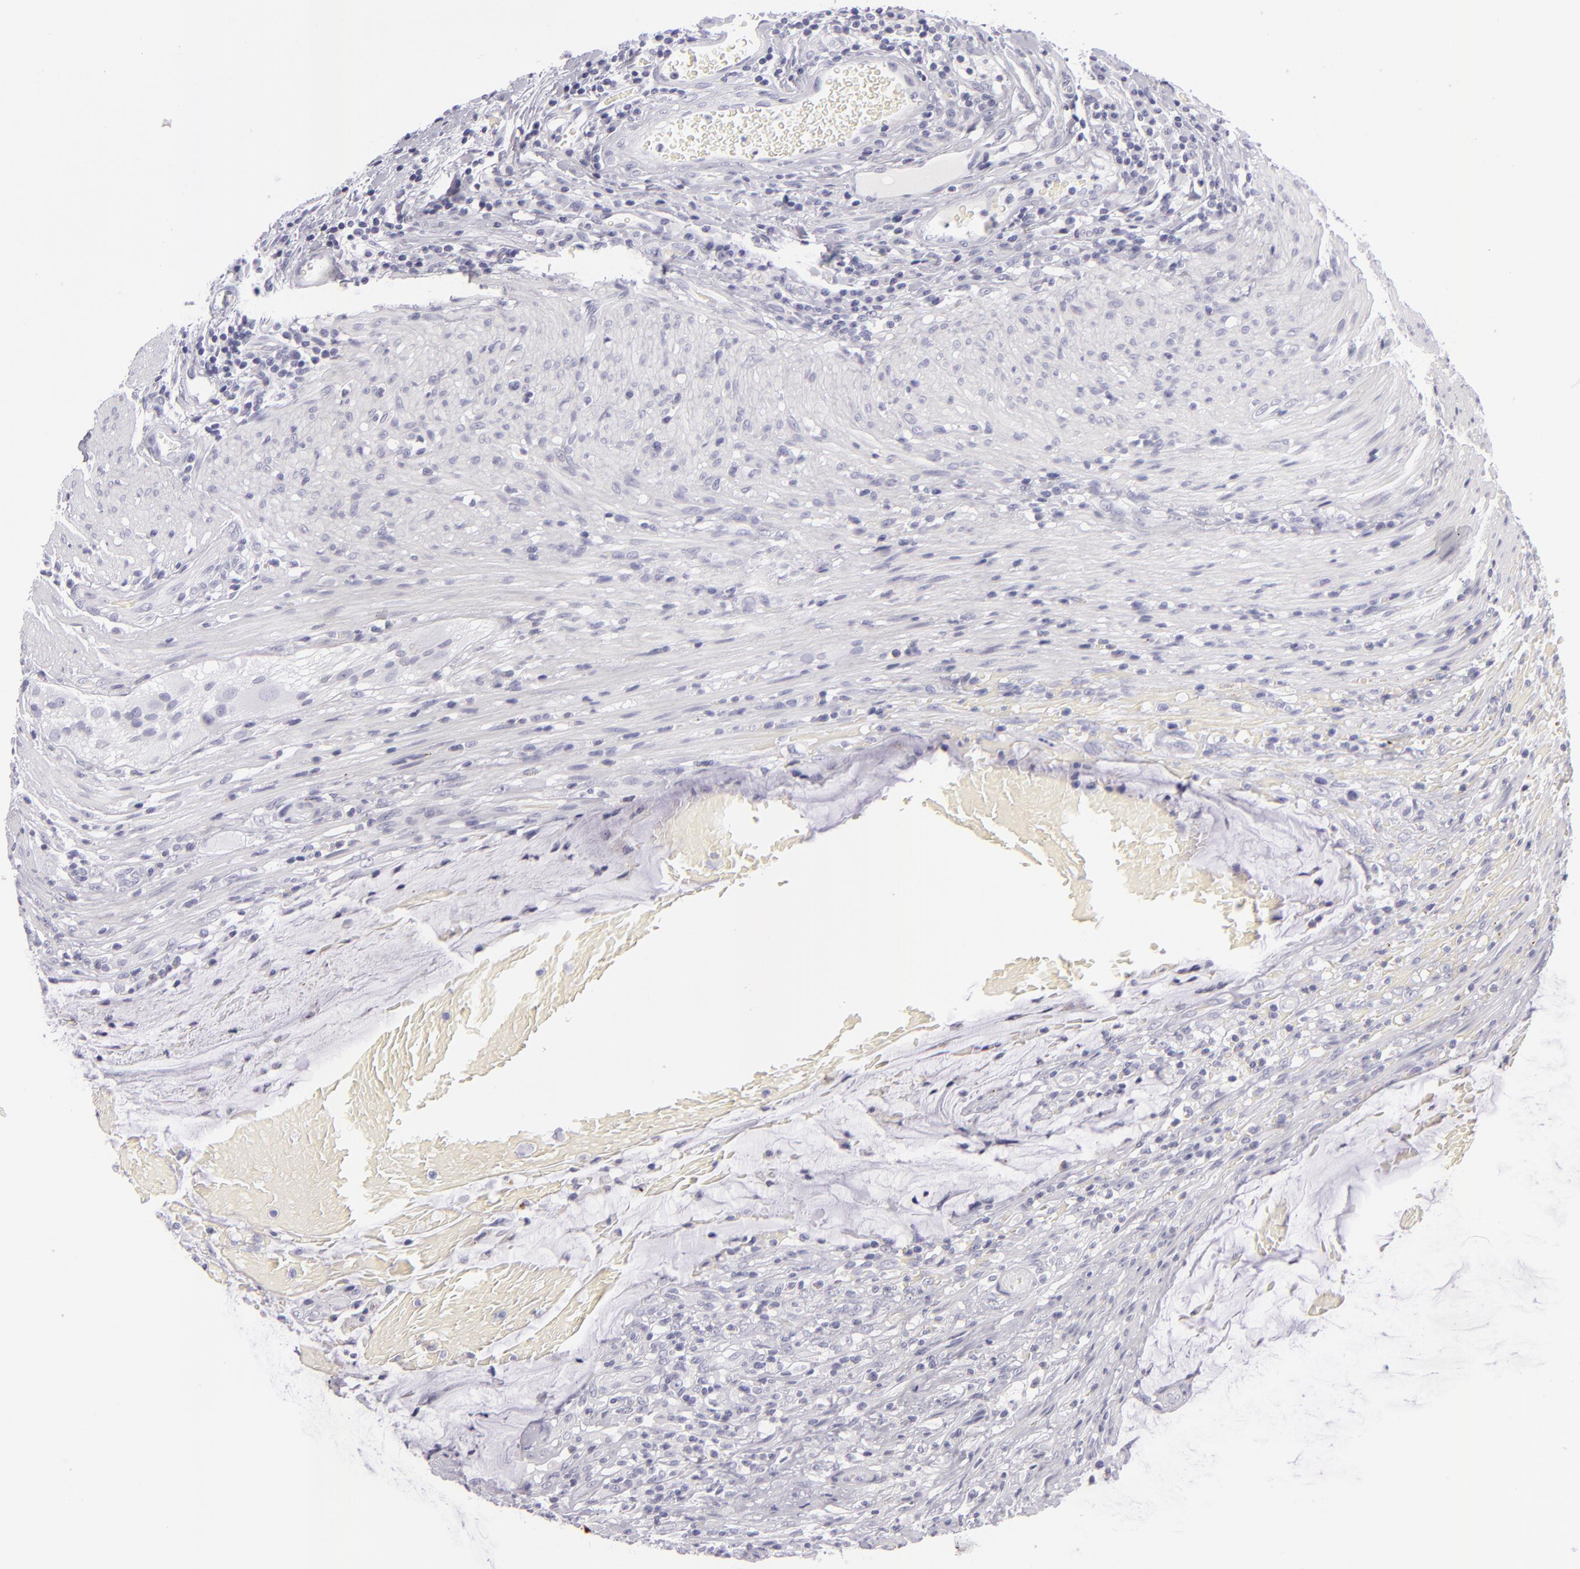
{"staining": {"intensity": "negative", "quantity": "none", "location": "none"}, "tissue": "colorectal cancer", "cell_type": "Tumor cells", "image_type": "cancer", "snomed": [{"axis": "morphology", "description": "Adenocarcinoma, NOS"}, {"axis": "topography", "description": "Colon"}], "caption": "Tumor cells show no significant positivity in colorectal cancer.", "gene": "VIL1", "patient": {"sex": "male", "age": 54}}